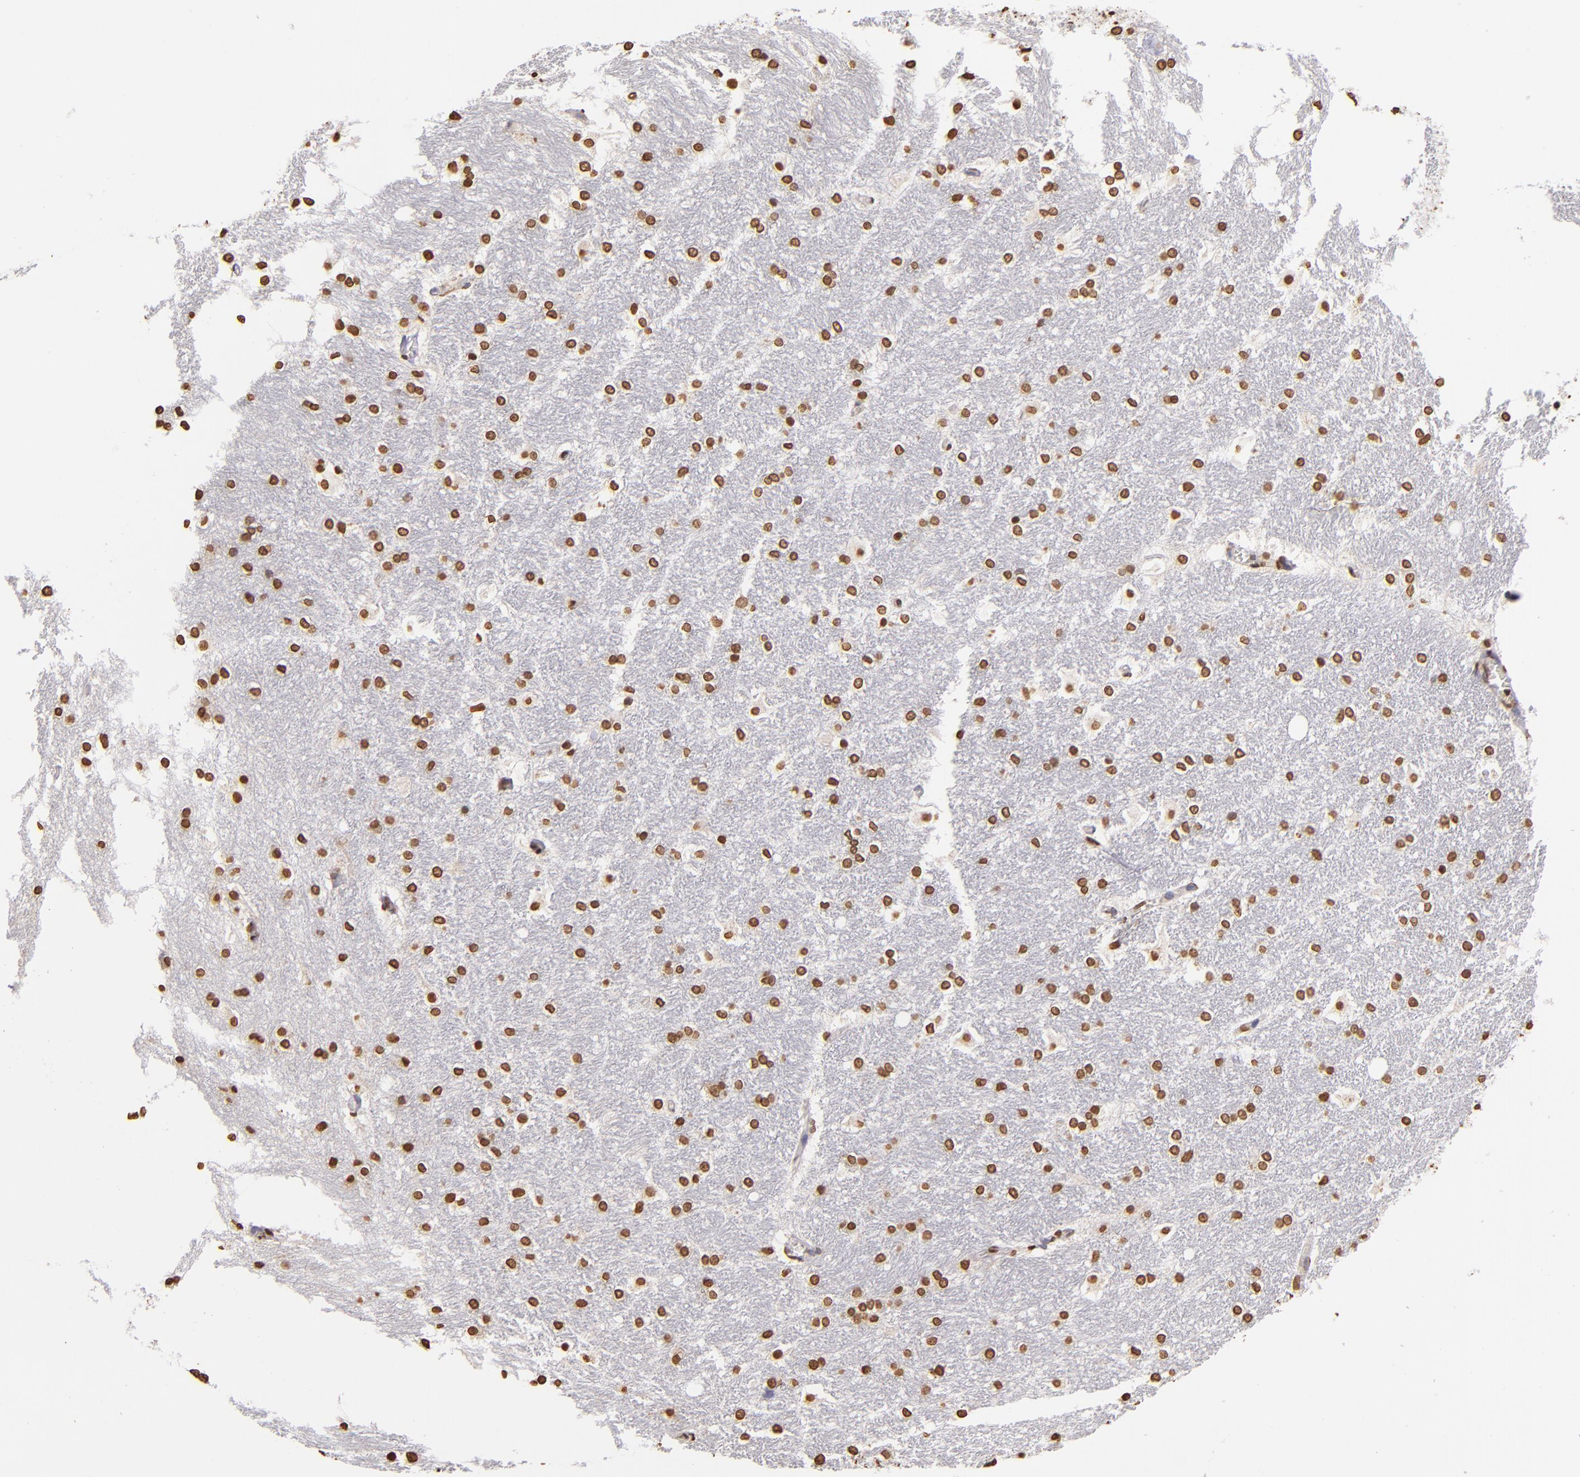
{"staining": {"intensity": "strong", "quantity": ">75%", "location": "nuclear"}, "tissue": "hippocampus", "cell_type": "Glial cells", "image_type": "normal", "snomed": [{"axis": "morphology", "description": "Normal tissue, NOS"}, {"axis": "topography", "description": "Hippocampus"}], "caption": "Human hippocampus stained with a brown dye reveals strong nuclear positive expression in approximately >75% of glial cells.", "gene": "LBX1", "patient": {"sex": "female", "age": 19}}